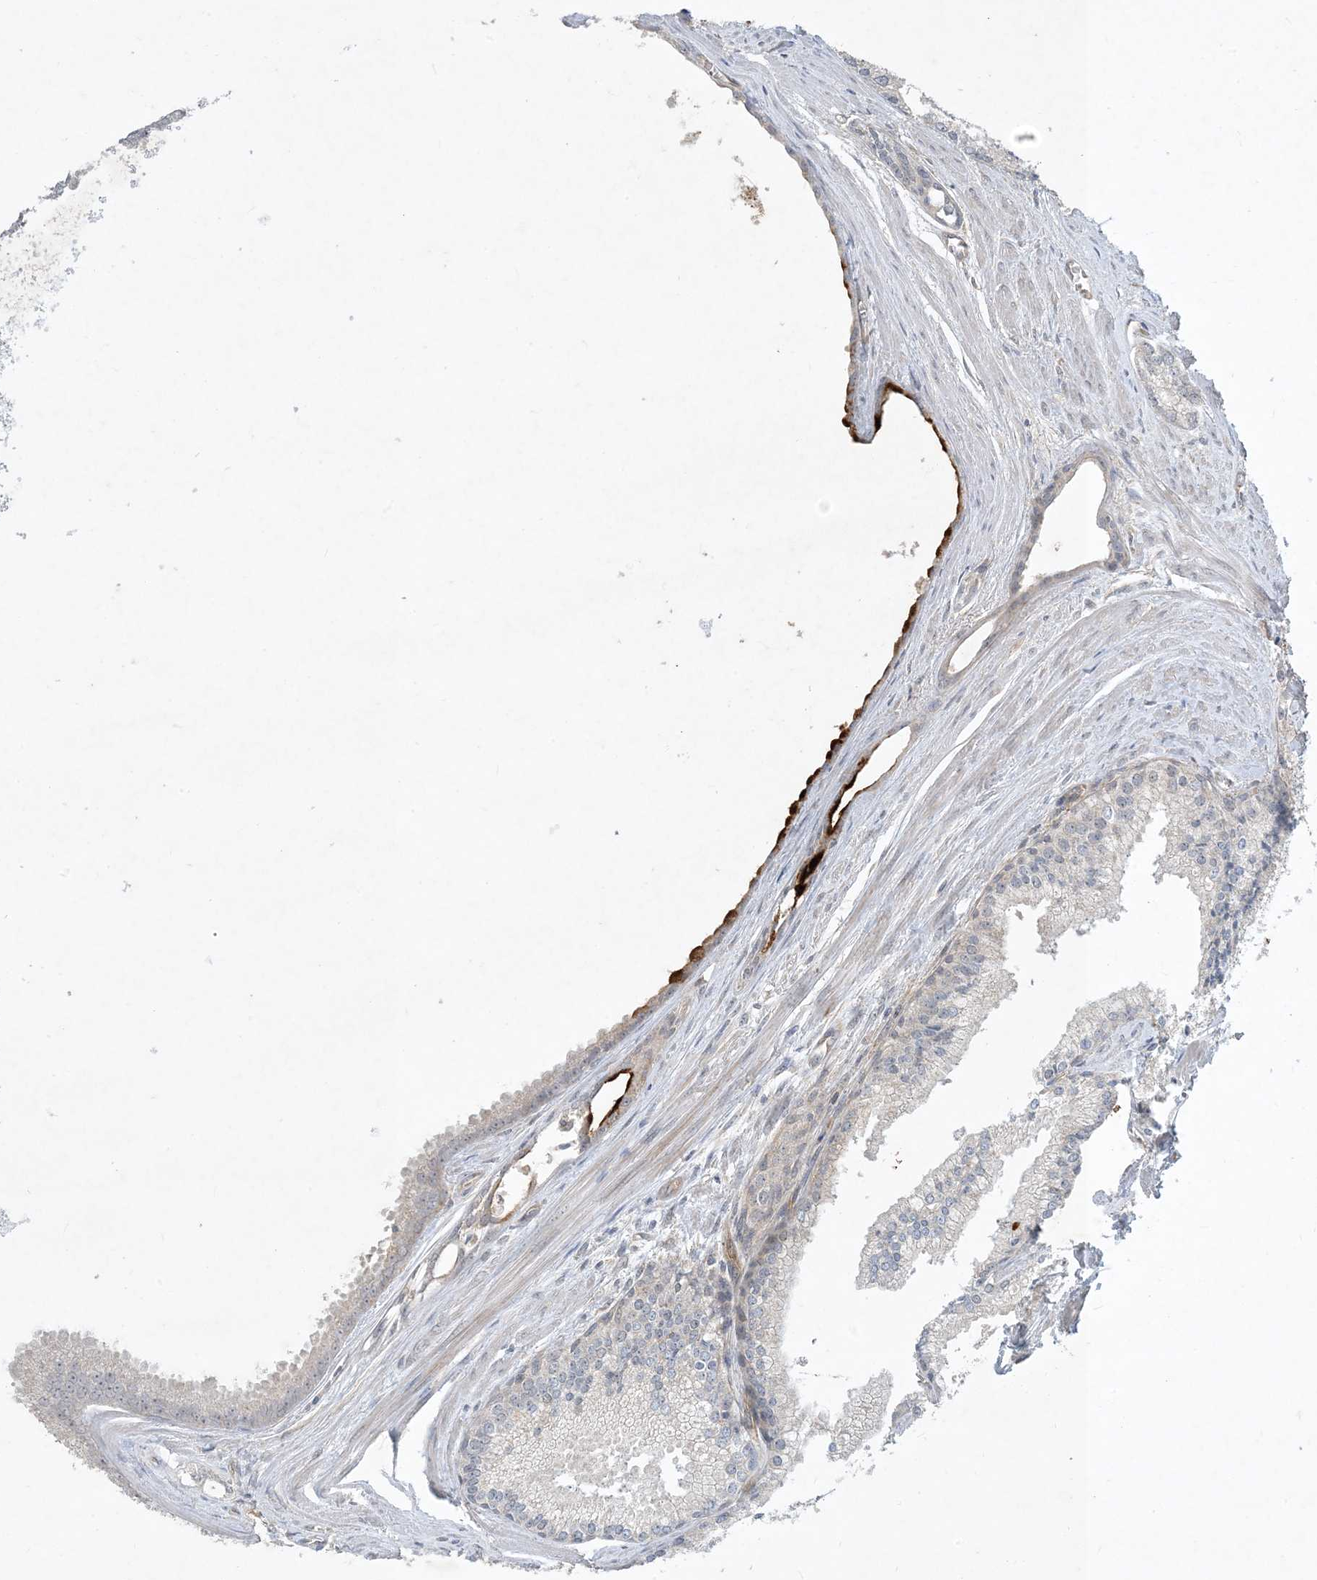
{"staining": {"intensity": "negative", "quantity": "none", "location": "none"}, "tissue": "prostate cancer", "cell_type": "Tumor cells", "image_type": "cancer", "snomed": [{"axis": "morphology", "description": "Adenocarcinoma, Low grade"}, {"axis": "topography", "description": "Prostate"}], "caption": "This is a image of immunohistochemistry (IHC) staining of prostate low-grade adenocarcinoma, which shows no expression in tumor cells.", "gene": "CDS1", "patient": {"sex": "male", "age": 54}}